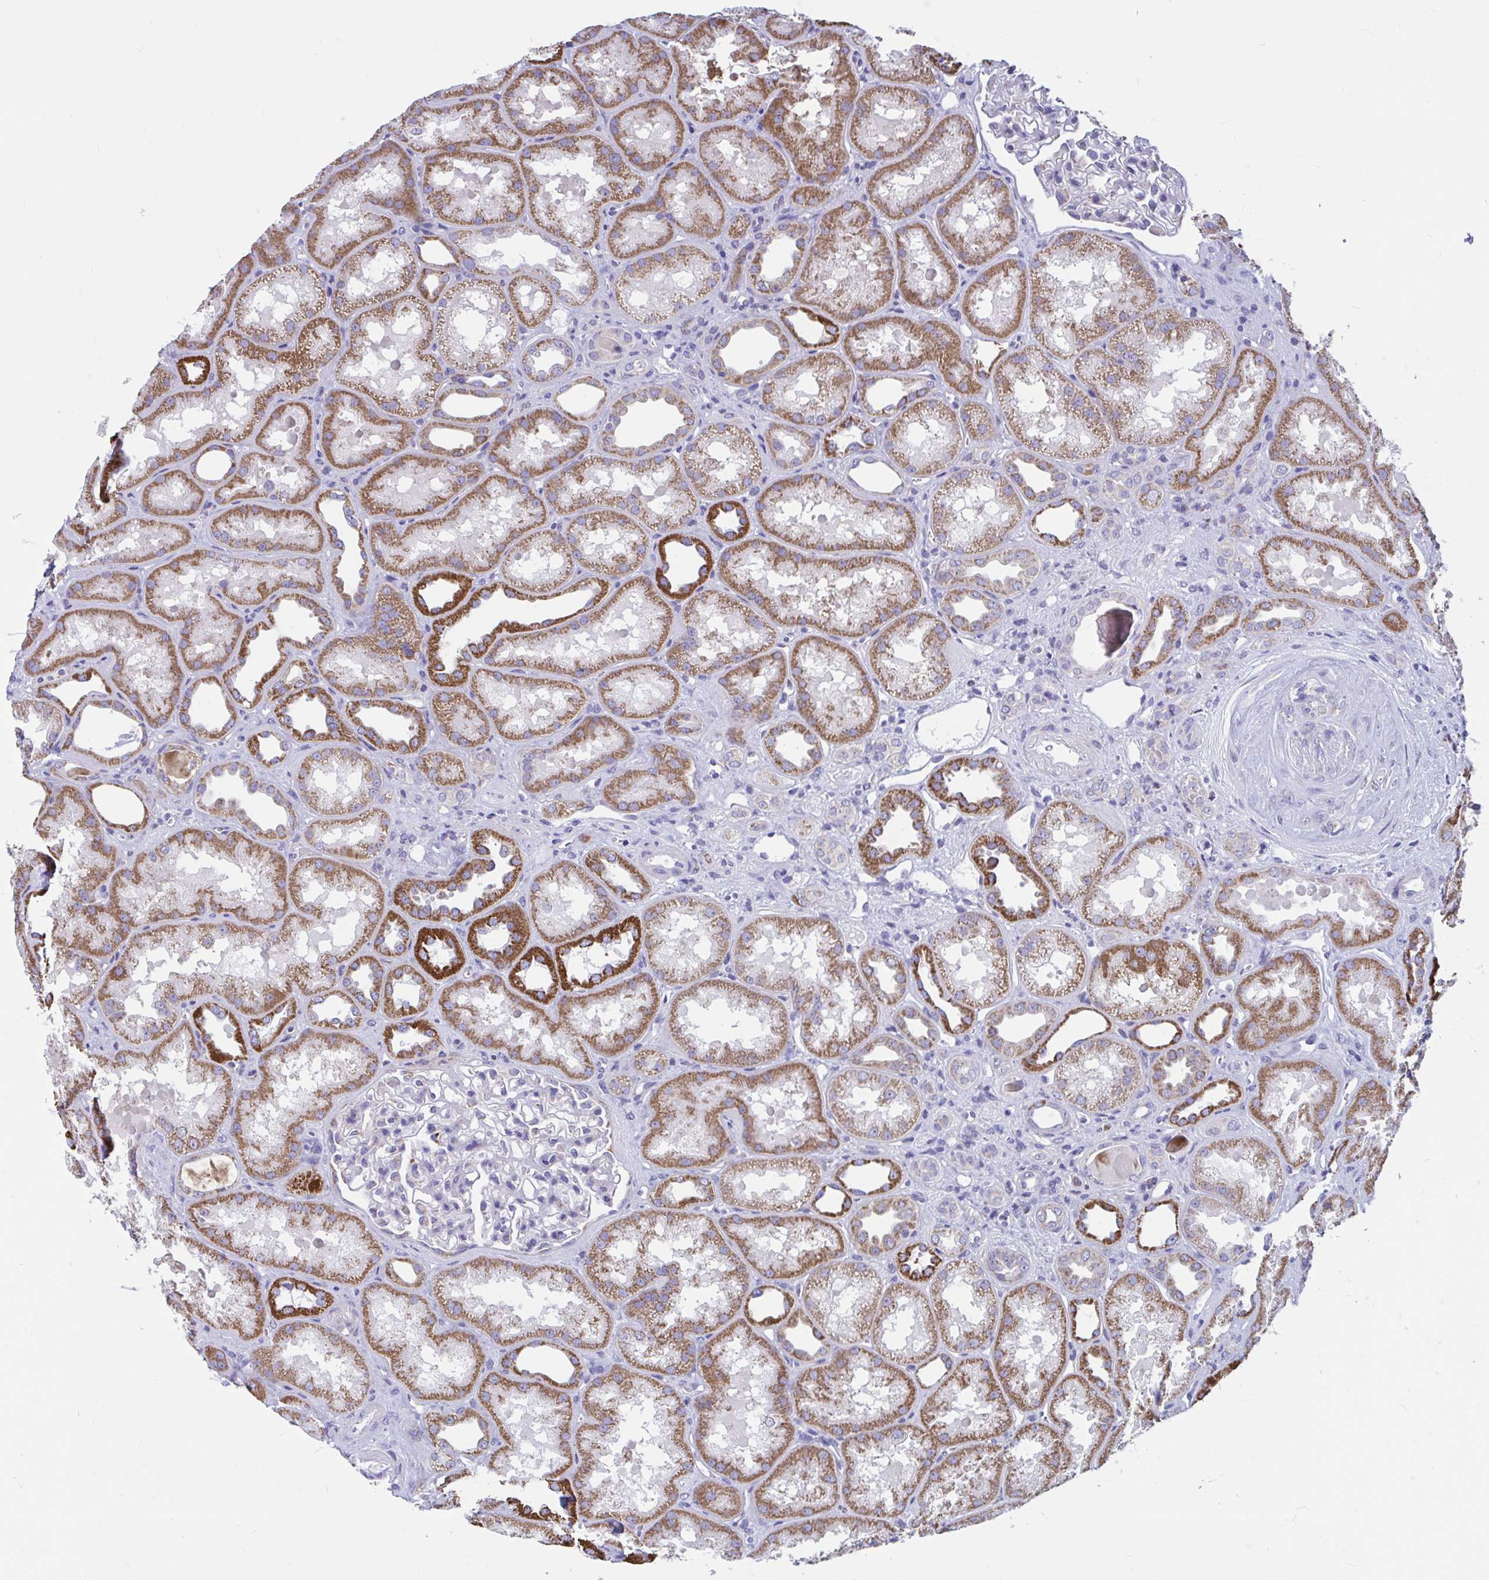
{"staining": {"intensity": "negative", "quantity": "none", "location": "none"}, "tissue": "kidney", "cell_type": "Cells in glomeruli", "image_type": "normal", "snomed": [{"axis": "morphology", "description": "Normal tissue, NOS"}, {"axis": "topography", "description": "Kidney"}], "caption": "IHC image of unremarkable human kidney stained for a protein (brown), which reveals no staining in cells in glomeruli.", "gene": "OR13A1", "patient": {"sex": "male", "age": 61}}